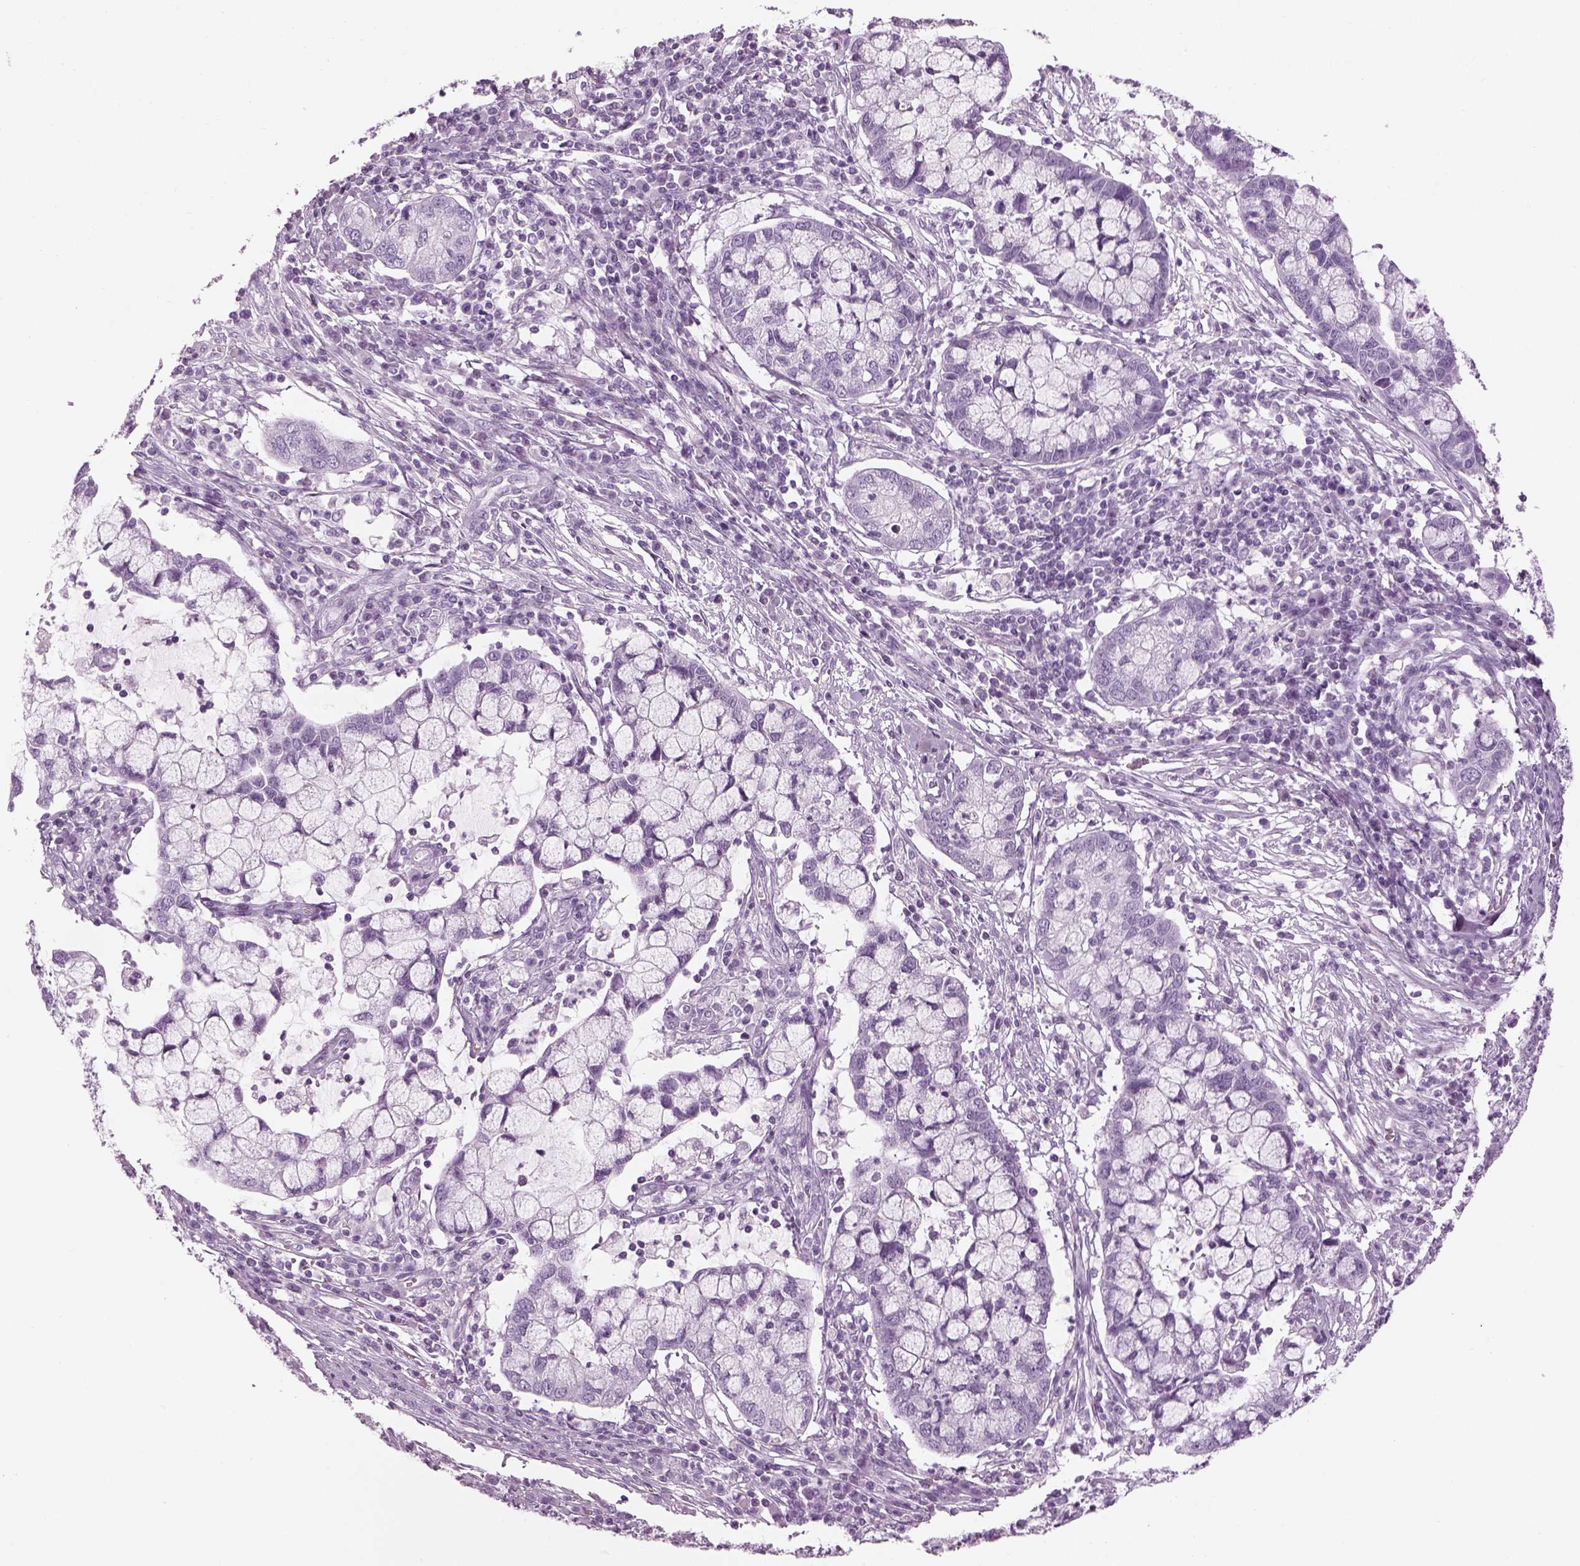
{"staining": {"intensity": "negative", "quantity": "none", "location": "none"}, "tissue": "cervical cancer", "cell_type": "Tumor cells", "image_type": "cancer", "snomed": [{"axis": "morphology", "description": "Adenocarcinoma, NOS"}, {"axis": "topography", "description": "Cervix"}], "caption": "Immunohistochemical staining of human cervical cancer (adenocarcinoma) reveals no significant positivity in tumor cells.", "gene": "SAG", "patient": {"sex": "female", "age": 40}}